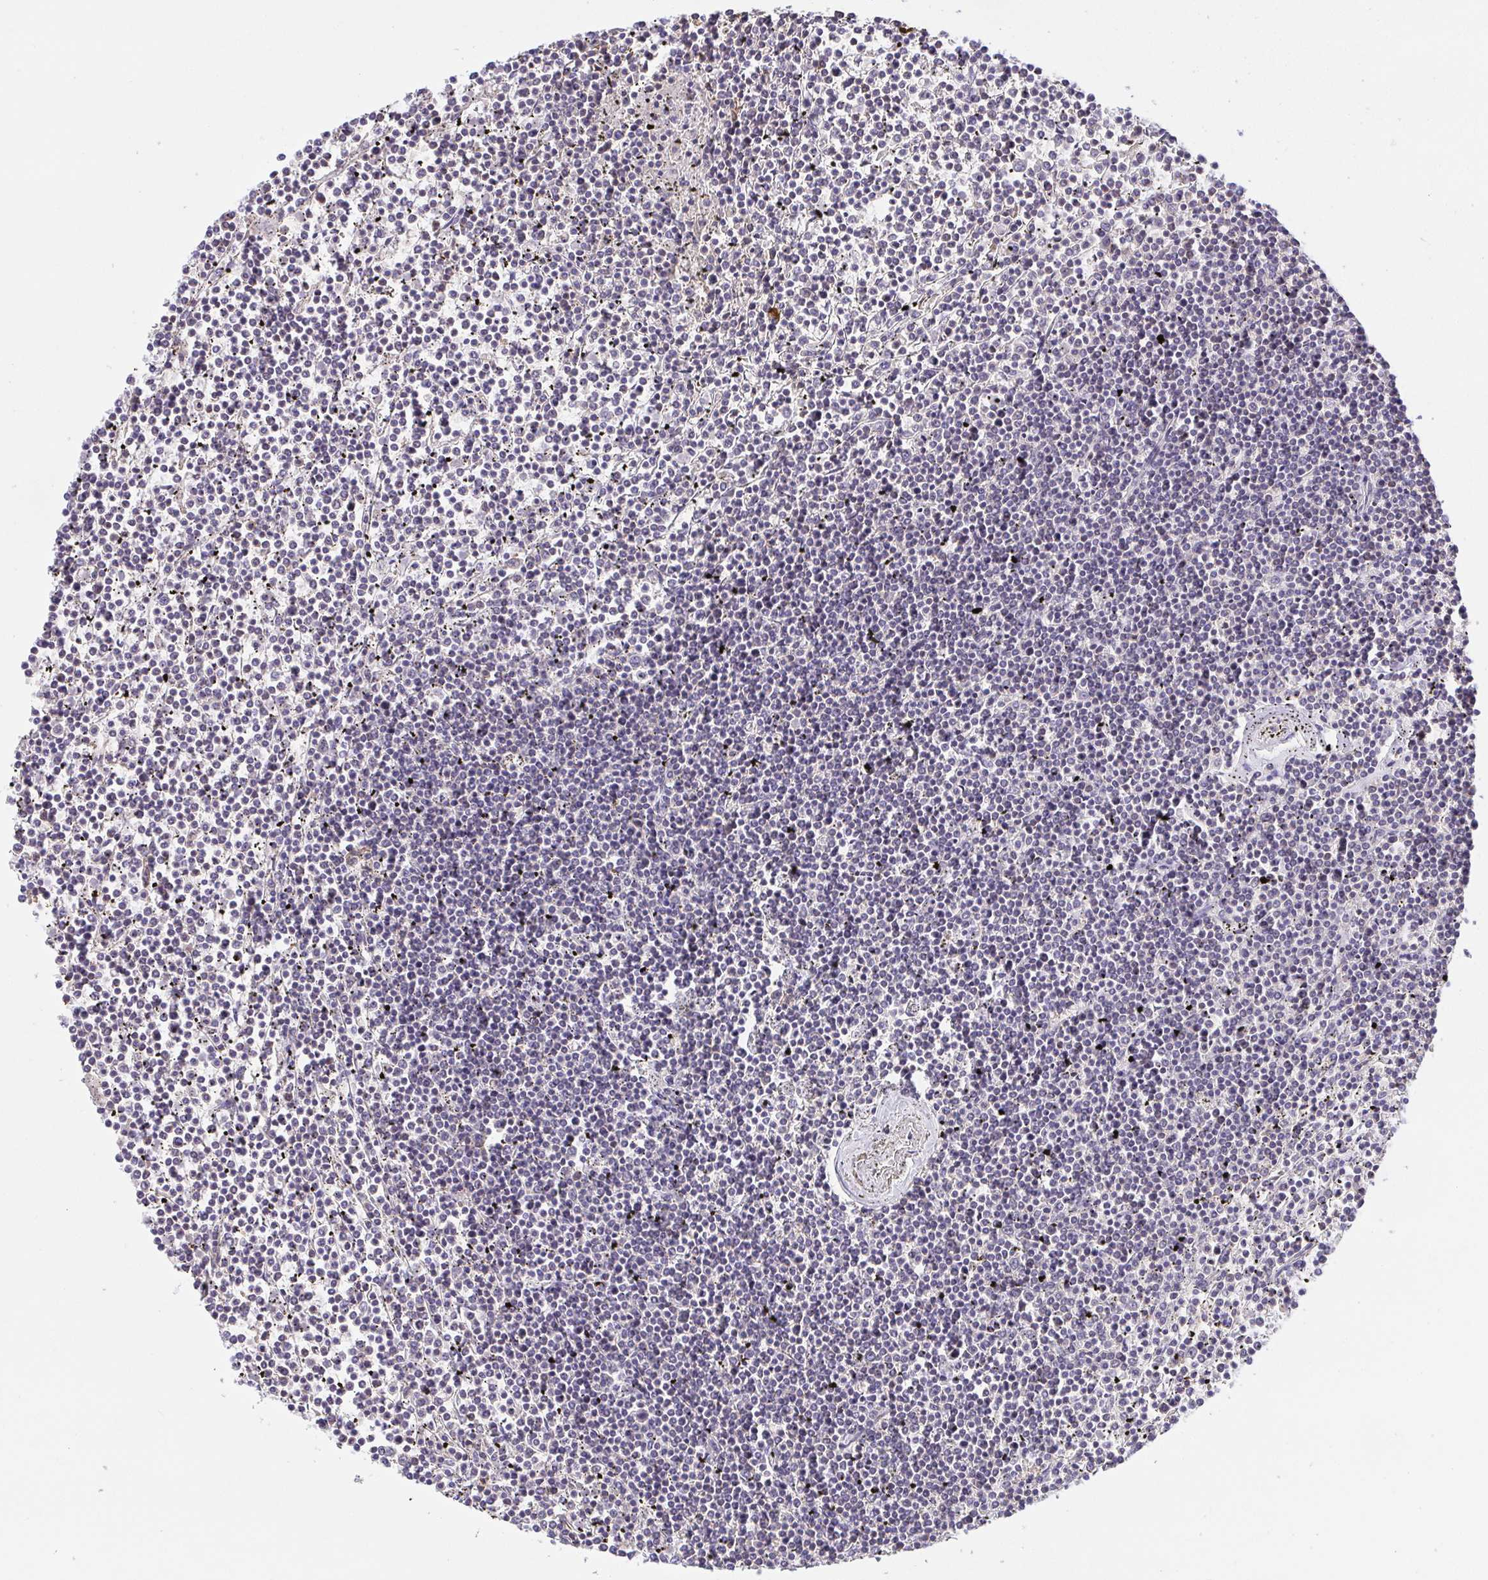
{"staining": {"intensity": "negative", "quantity": "none", "location": "none"}, "tissue": "lymphoma", "cell_type": "Tumor cells", "image_type": "cancer", "snomed": [{"axis": "morphology", "description": "Malignant lymphoma, non-Hodgkin's type, Low grade"}, {"axis": "topography", "description": "Spleen"}], "caption": "A photomicrograph of lymphoma stained for a protein shows no brown staining in tumor cells.", "gene": "PREPL", "patient": {"sex": "female", "age": 19}}